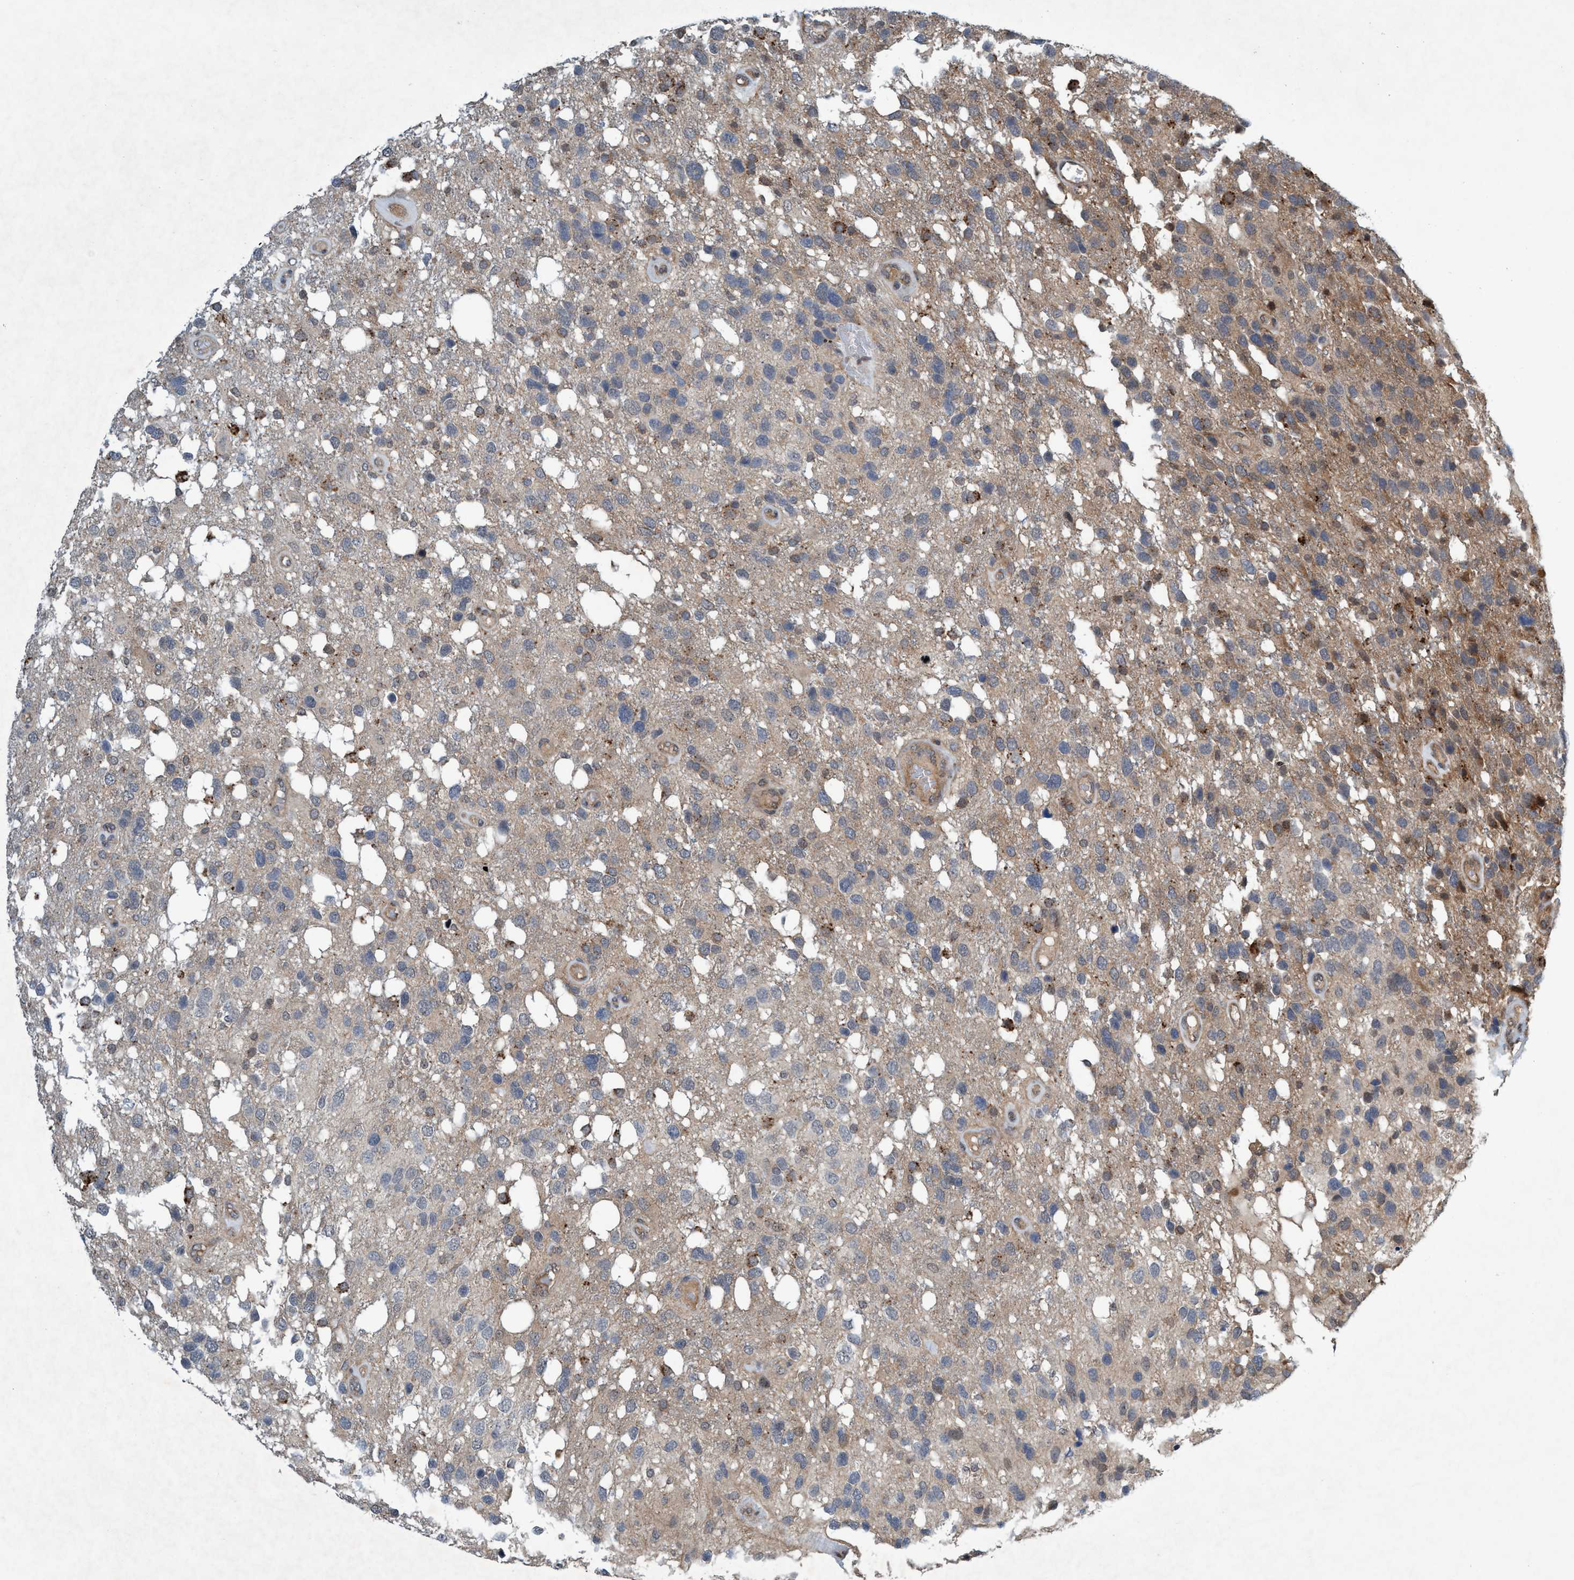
{"staining": {"intensity": "weak", "quantity": "<25%", "location": "cytoplasmic/membranous"}, "tissue": "glioma", "cell_type": "Tumor cells", "image_type": "cancer", "snomed": [{"axis": "morphology", "description": "Glioma, malignant, High grade"}, {"axis": "topography", "description": "Brain"}], "caption": "Protein analysis of malignant glioma (high-grade) reveals no significant staining in tumor cells.", "gene": "TRIM65", "patient": {"sex": "female", "age": 58}}